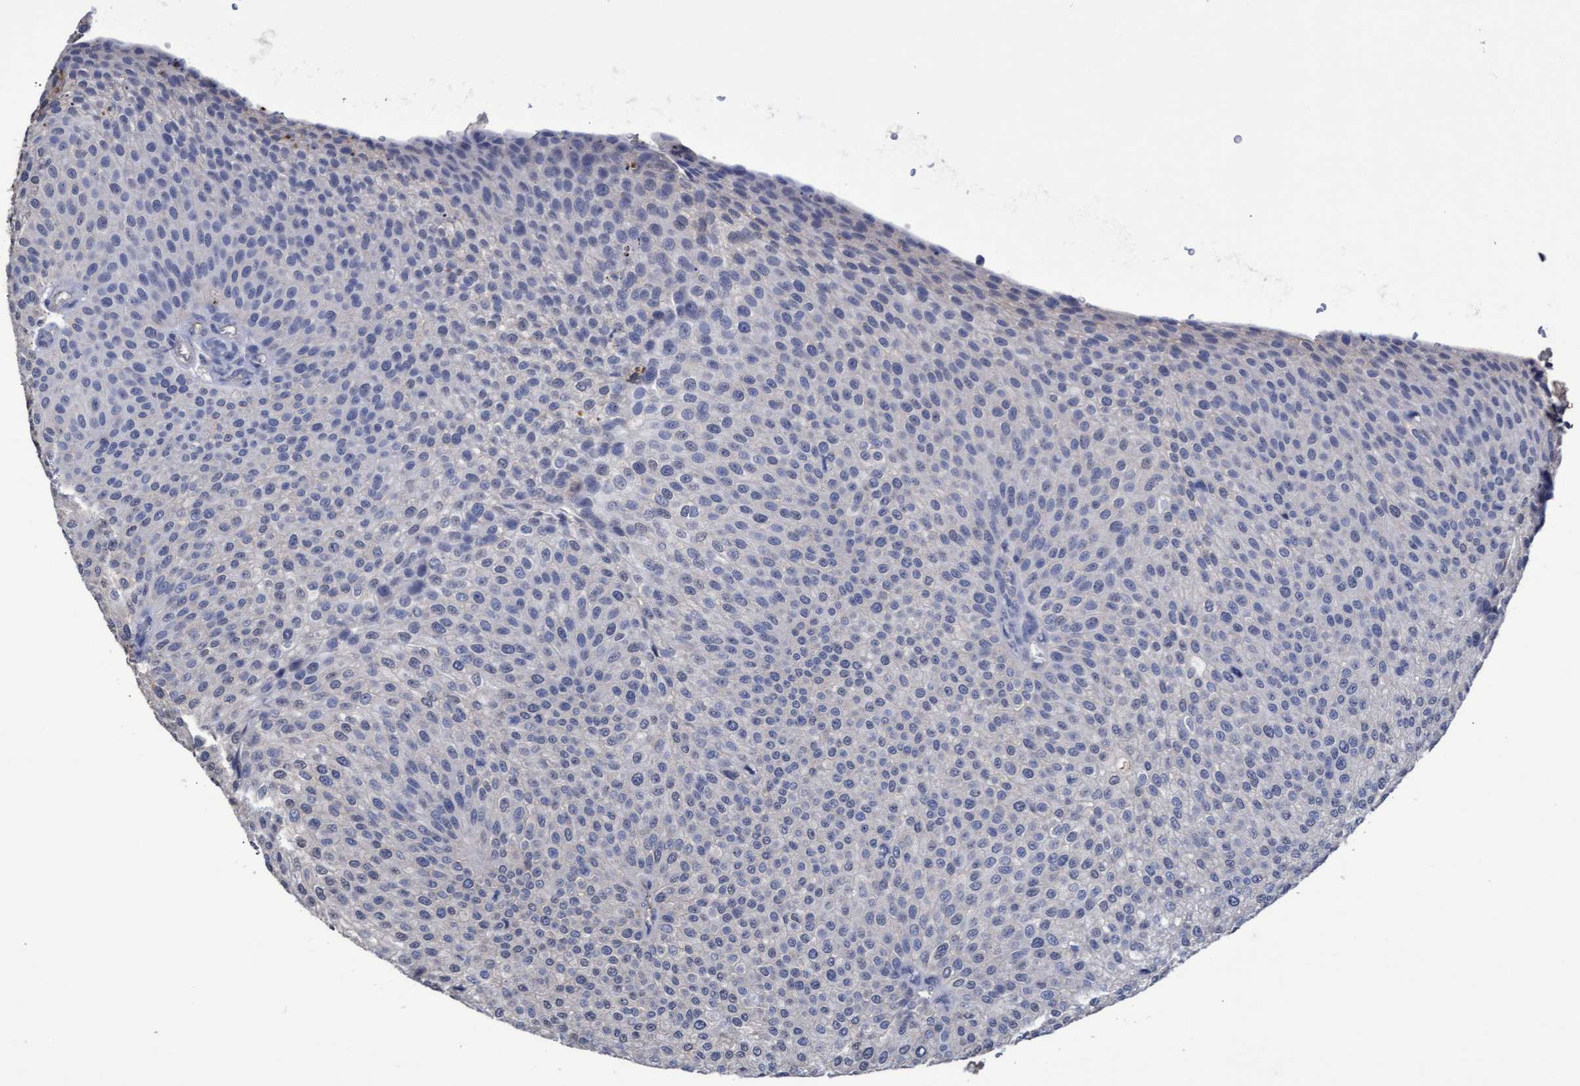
{"staining": {"intensity": "negative", "quantity": "none", "location": "none"}, "tissue": "urothelial cancer", "cell_type": "Tumor cells", "image_type": "cancer", "snomed": [{"axis": "morphology", "description": "Urothelial carcinoma, Low grade"}, {"axis": "topography", "description": "Smooth muscle"}, {"axis": "topography", "description": "Urinary bladder"}], "caption": "Immunohistochemical staining of low-grade urothelial carcinoma shows no significant staining in tumor cells.", "gene": "GPR39", "patient": {"sex": "male", "age": 60}}